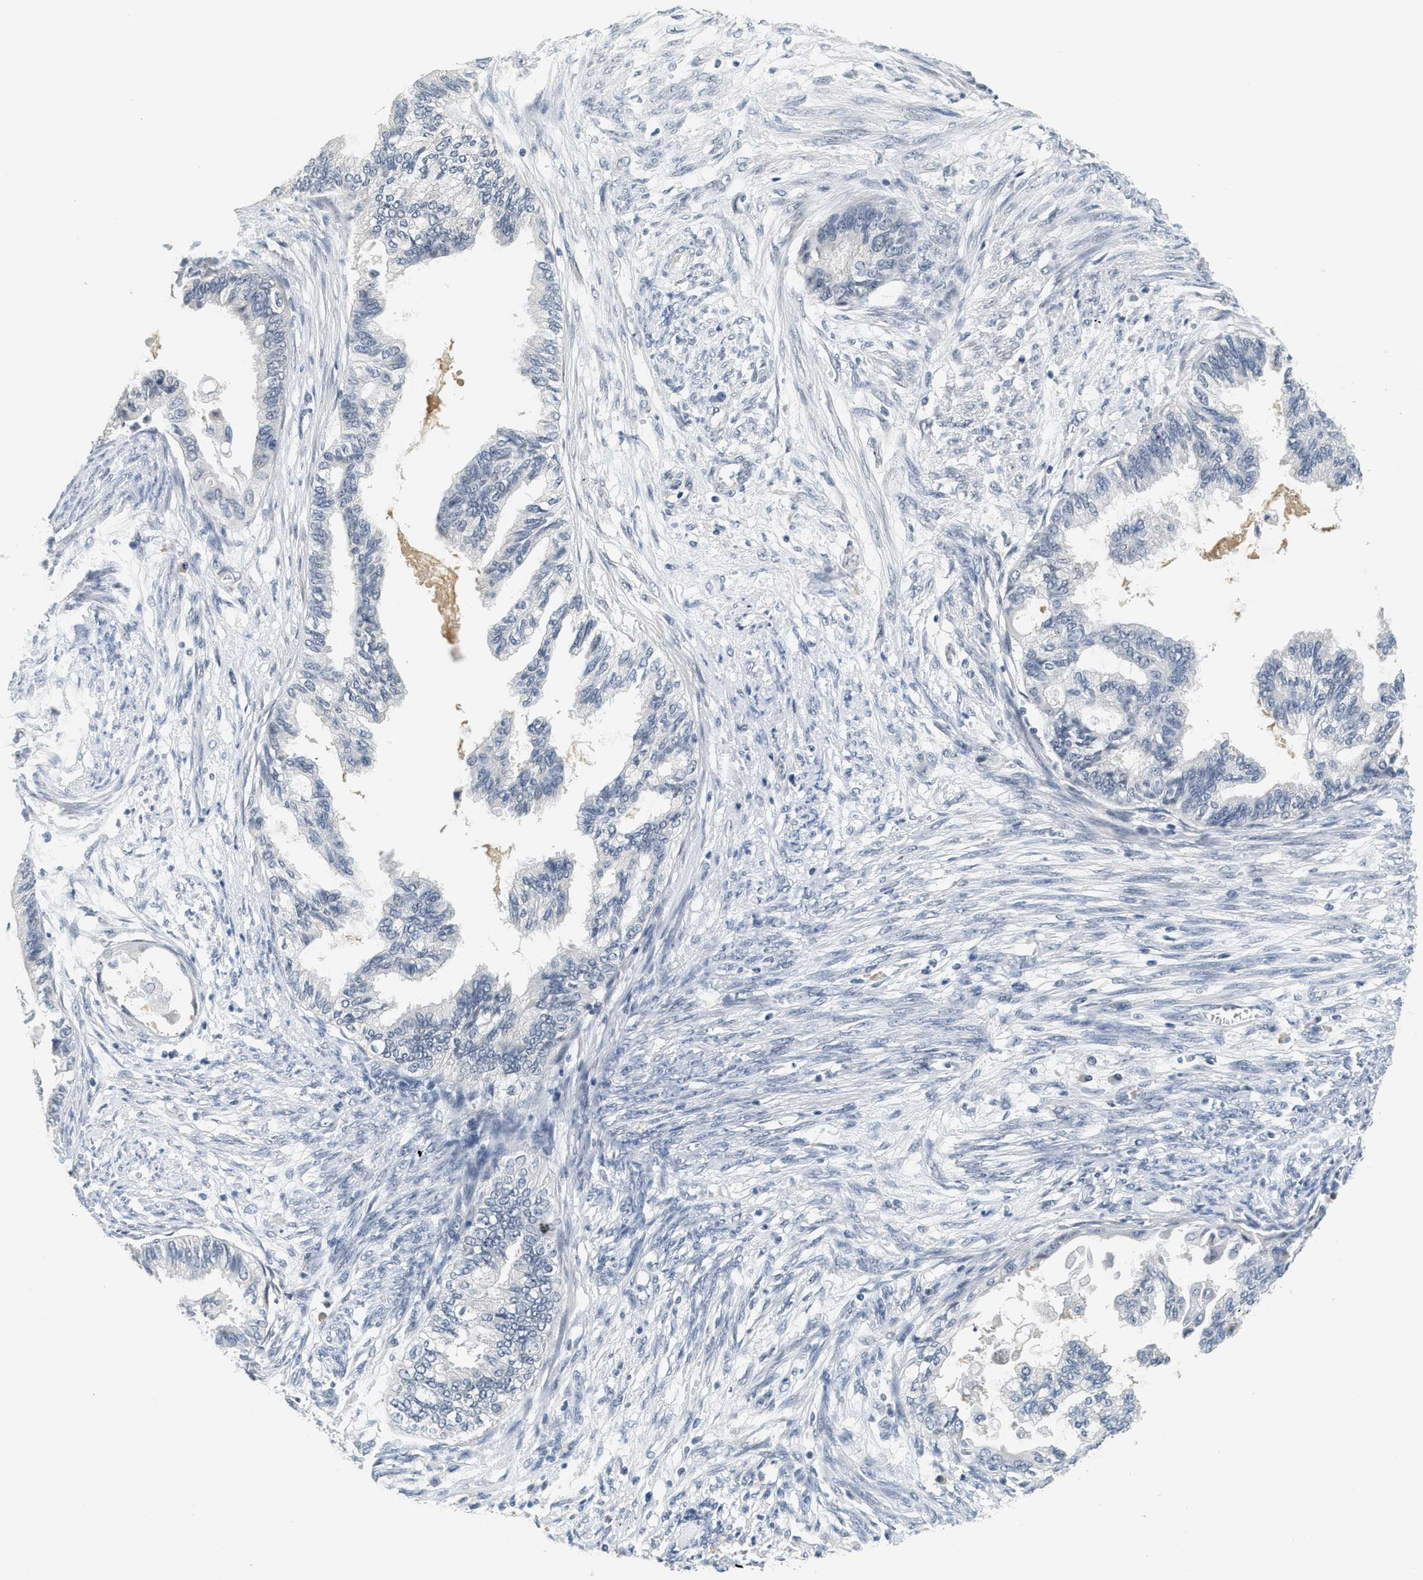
{"staining": {"intensity": "negative", "quantity": "none", "location": "none"}, "tissue": "cervical cancer", "cell_type": "Tumor cells", "image_type": "cancer", "snomed": [{"axis": "morphology", "description": "Normal tissue, NOS"}, {"axis": "morphology", "description": "Adenocarcinoma, NOS"}, {"axis": "topography", "description": "Cervix"}, {"axis": "topography", "description": "Endometrium"}], "caption": "Human cervical cancer stained for a protein using IHC exhibits no positivity in tumor cells.", "gene": "MZF1", "patient": {"sex": "female", "age": 86}}